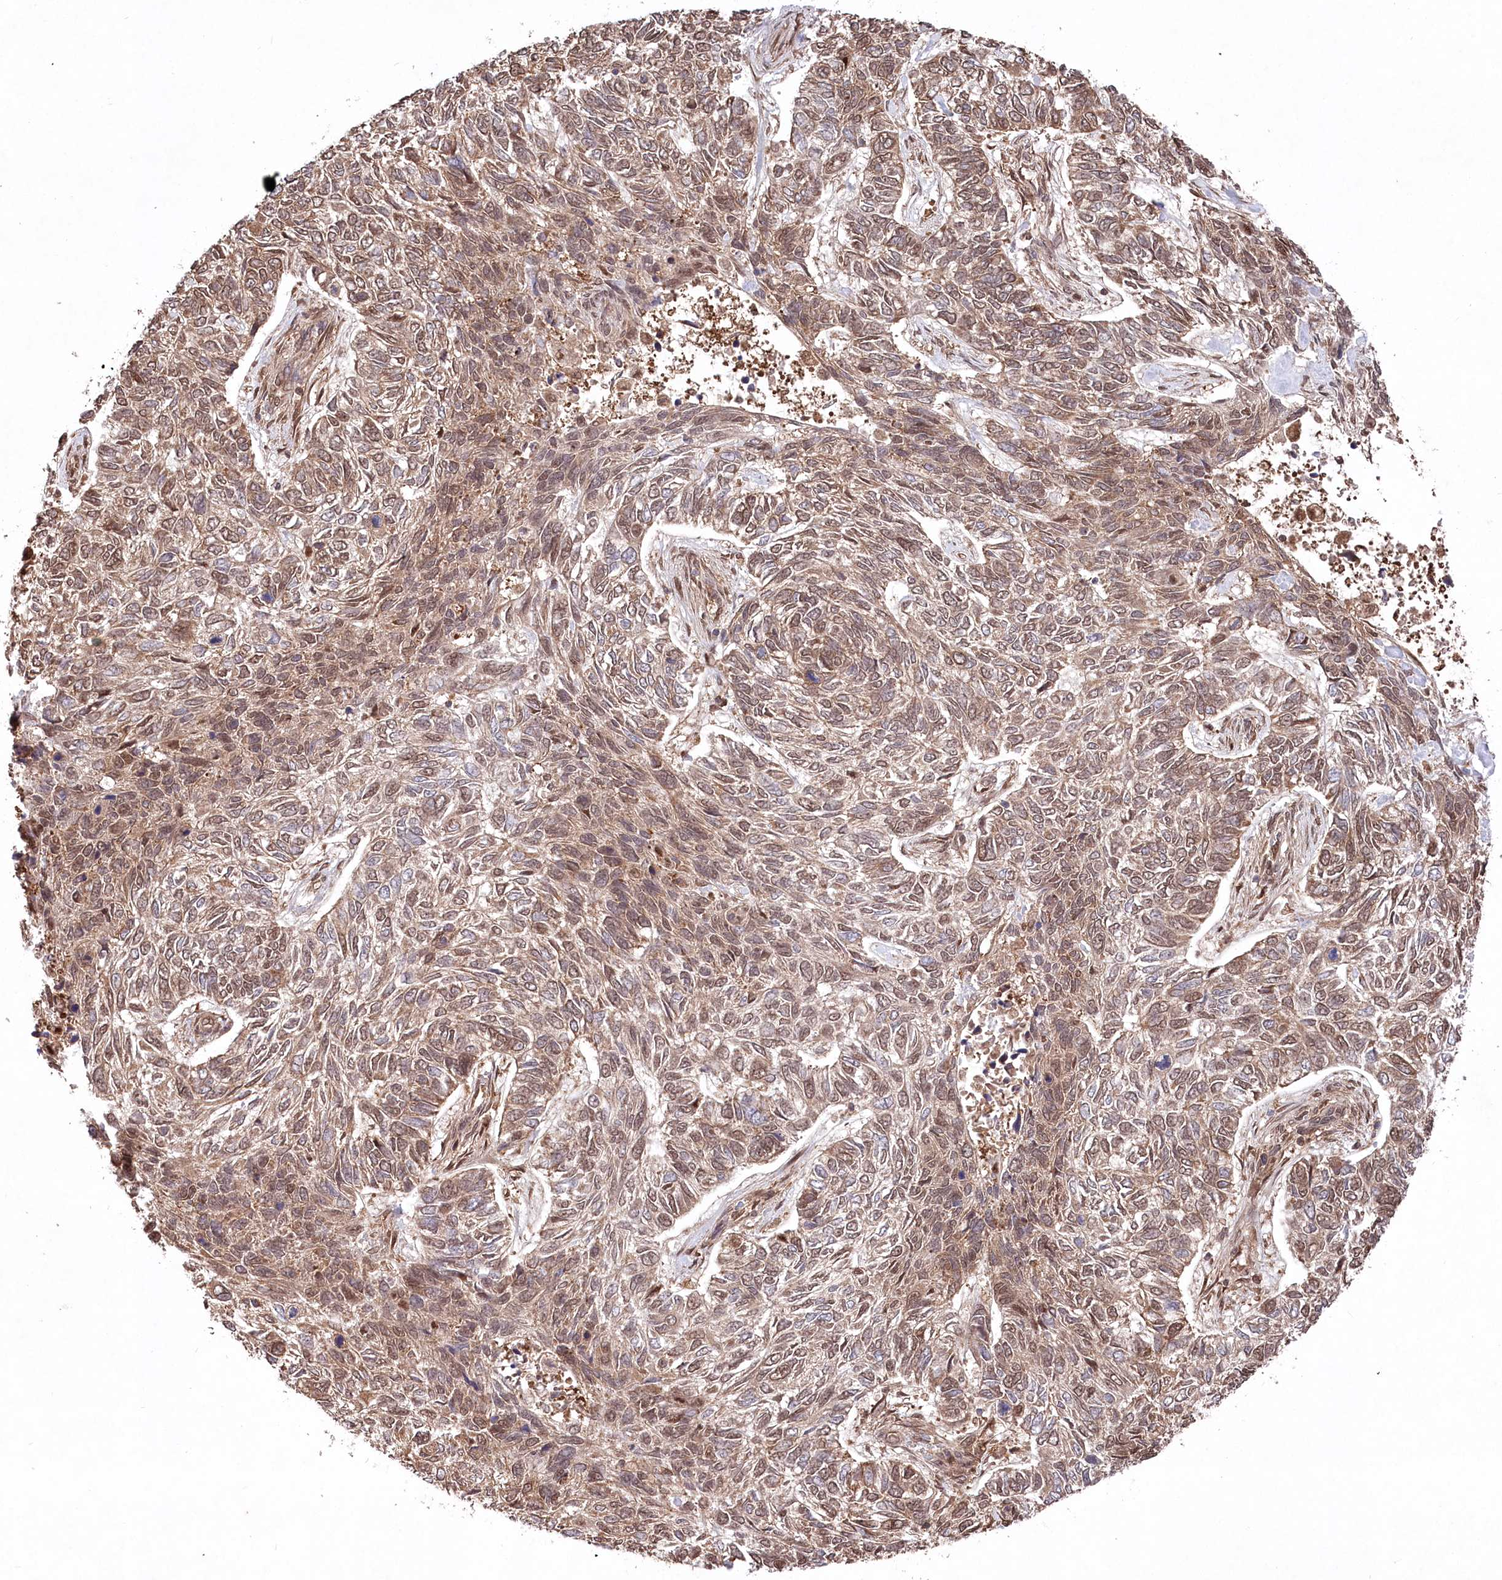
{"staining": {"intensity": "moderate", "quantity": ">75%", "location": "cytoplasmic/membranous,nuclear"}, "tissue": "skin cancer", "cell_type": "Tumor cells", "image_type": "cancer", "snomed": [{"axis": "morphology", "description": "Basal cell carcinoma"}, {"axis": "topography", "description": "Skin"}], "caption": "Brown immunohistochemical staining in basal cell carcinoma (skin) demonstrates moderate cytoplasmic/membranous and nuclear positivity in approximately >75% of tumor cells.", "gene": "PSMA1", "patient": {"sex": "female", "age": 65}}